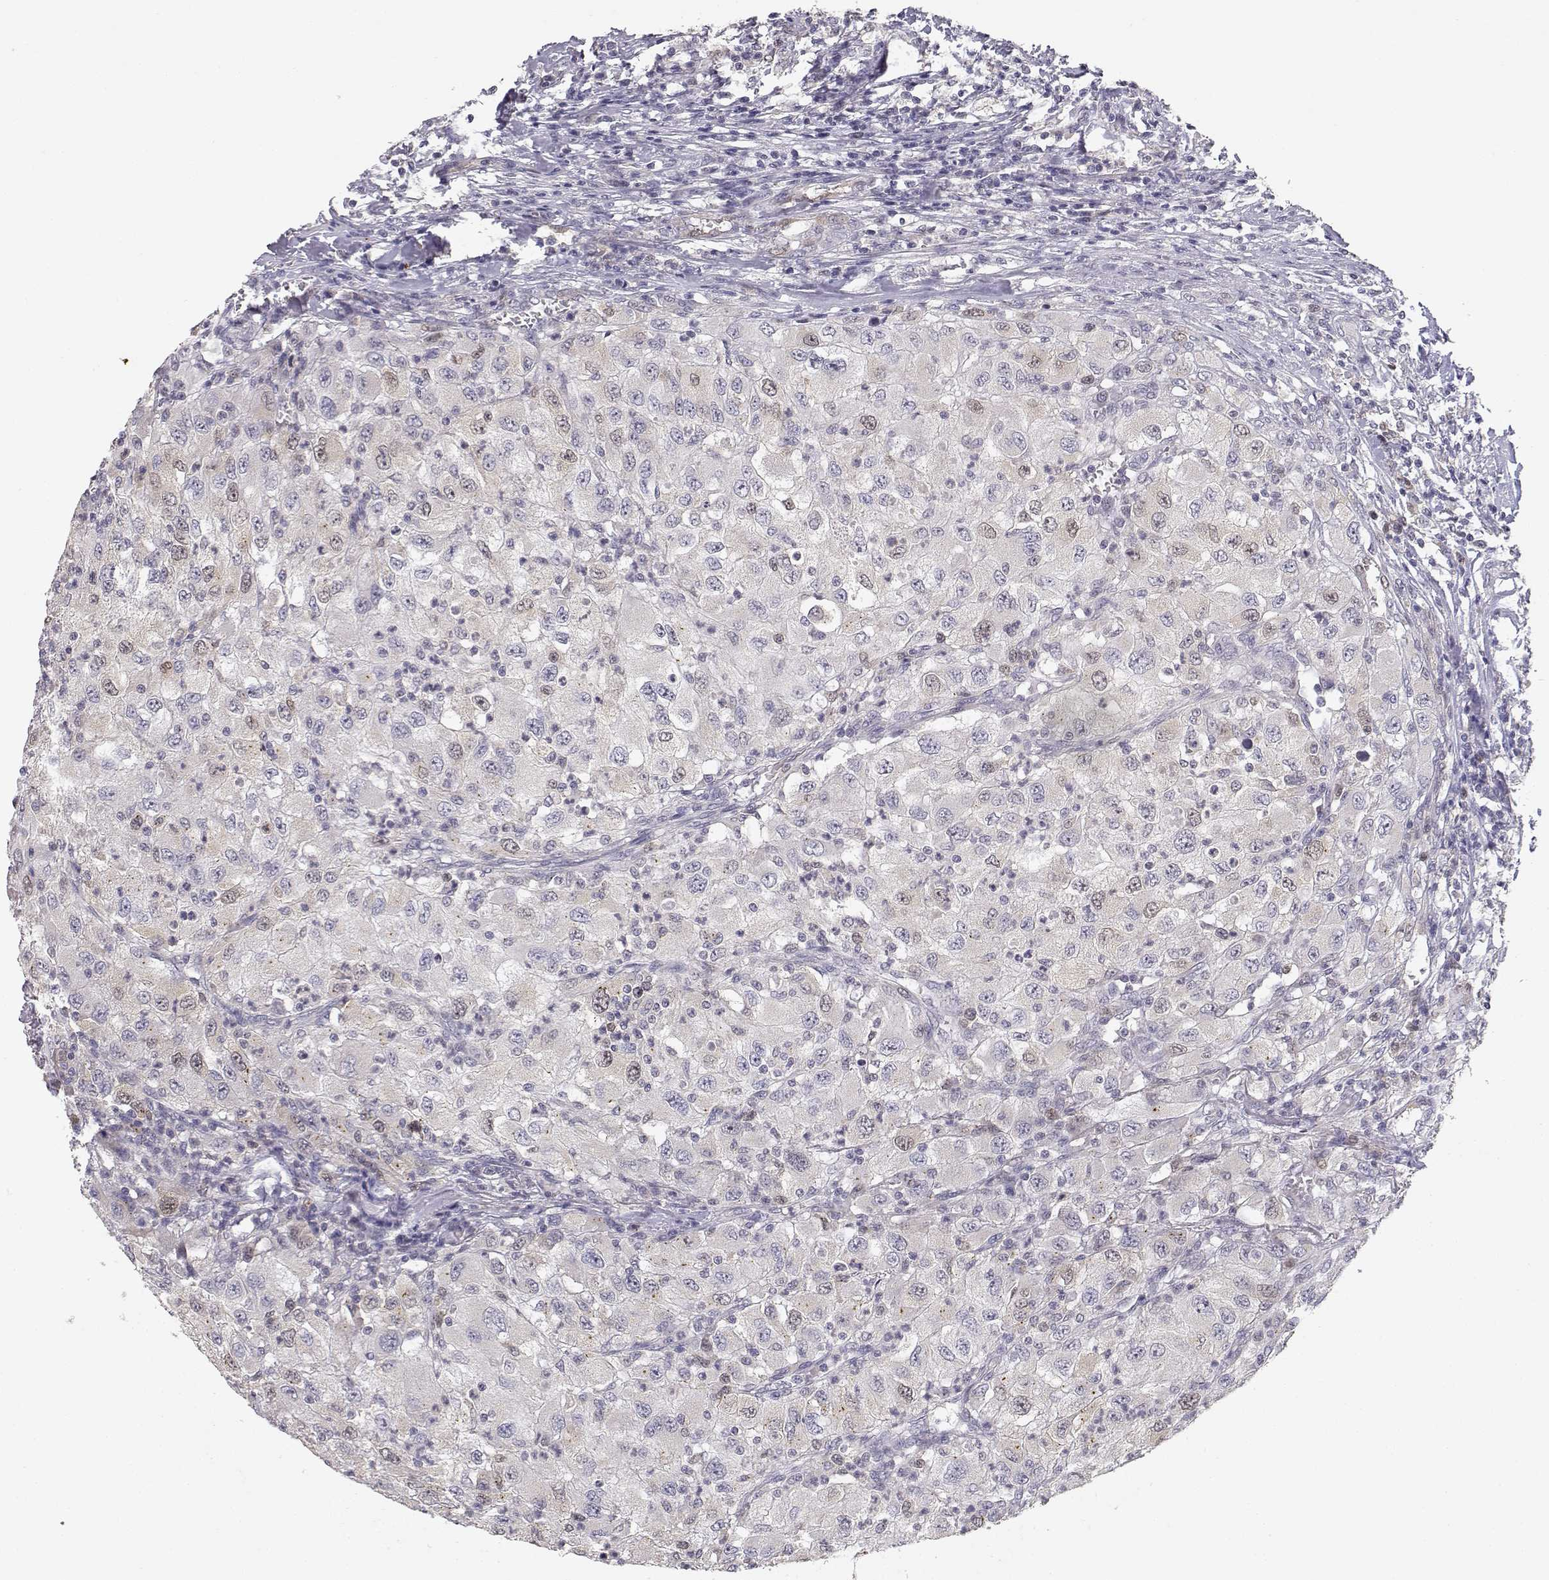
{"staining": {"intensity": "negative", "quantity": "none", "location": "none"}, "tissue": "renal cancer", "cell_type": "Tumor cells", "image_type": "cancer", "snomed": [{"axis": "morphology", "description": "Adenocarcinoma, NOS"}, {"axis": "topography", "description": "Kidney"}], "caption": "Renal cancer stained for a protein using immunohistochemistry (IHC) demonstrates no staining tumor cells.", "gene": "RAD51", "patient": {"sex": "female", "age": 67}}